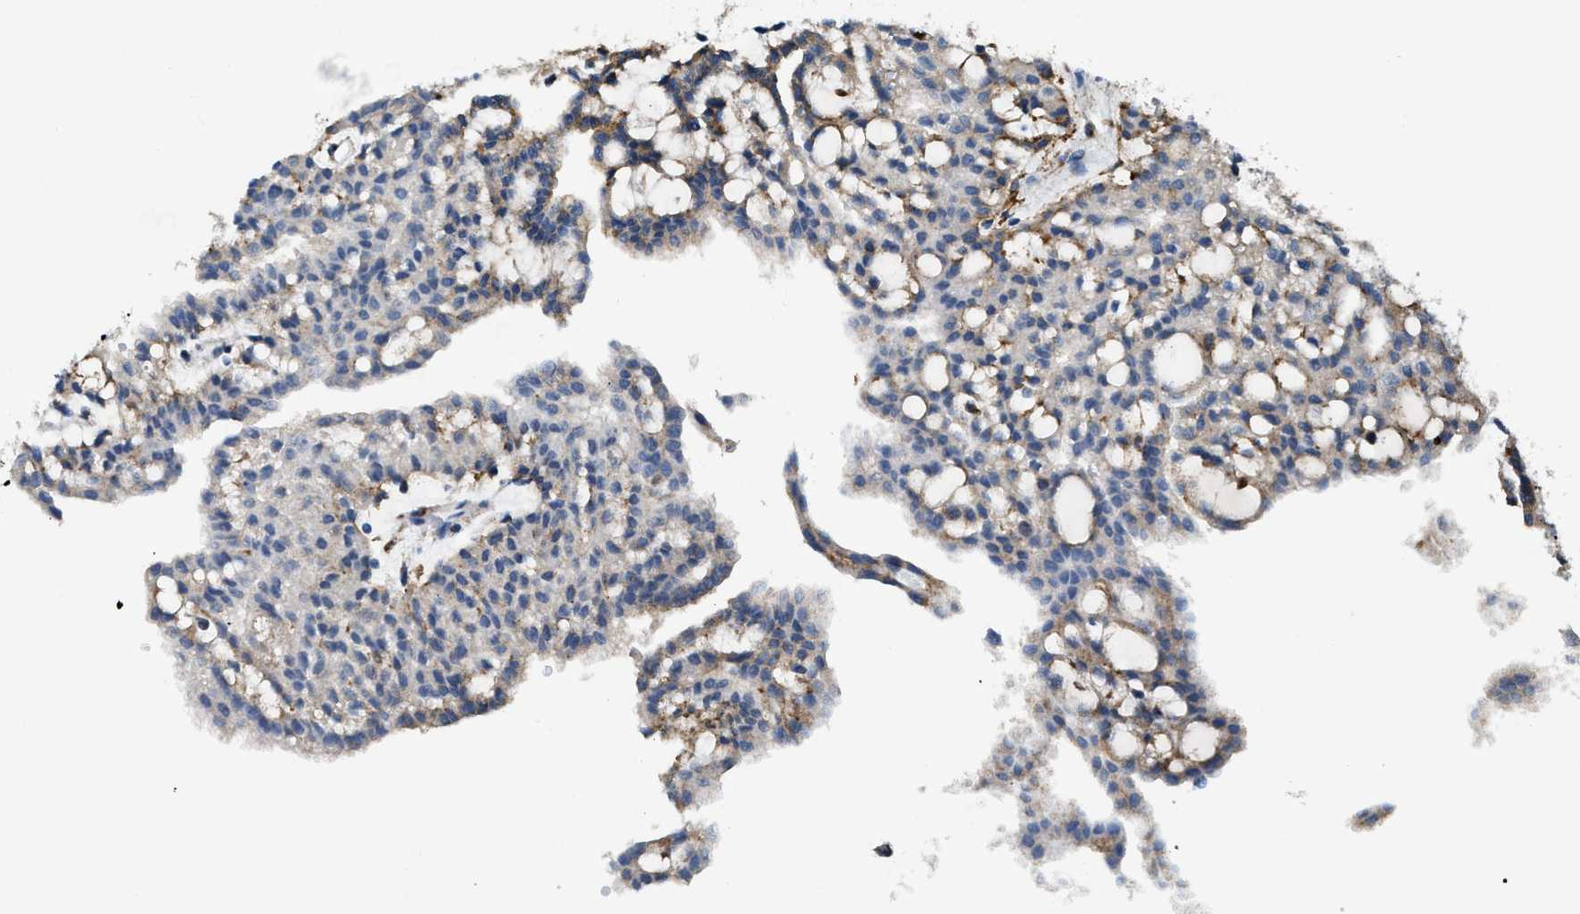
{"staining": {"intensity": "weak", "quantity": "25%-75%", "location": "cytoplasmic/membranous"}, "tissue": "renal cancer", "cell_type": "Tumor cells", "image_type": "cancer", "snomed": [{"axis": "morphology", "description": "Adenocarcinoma, NOS"}, {"axis": "topography", "description": "Kidney"}], "caption": "Approximately 25%-75% of tumor cells in human renal cancer (adenocarcinoma) display weak cytoplasmic/membranous protein staining as visualized by brown immunohistochemical staining.", "gene": "LRP1", "patient": {"sex": "male", "age": 63}}